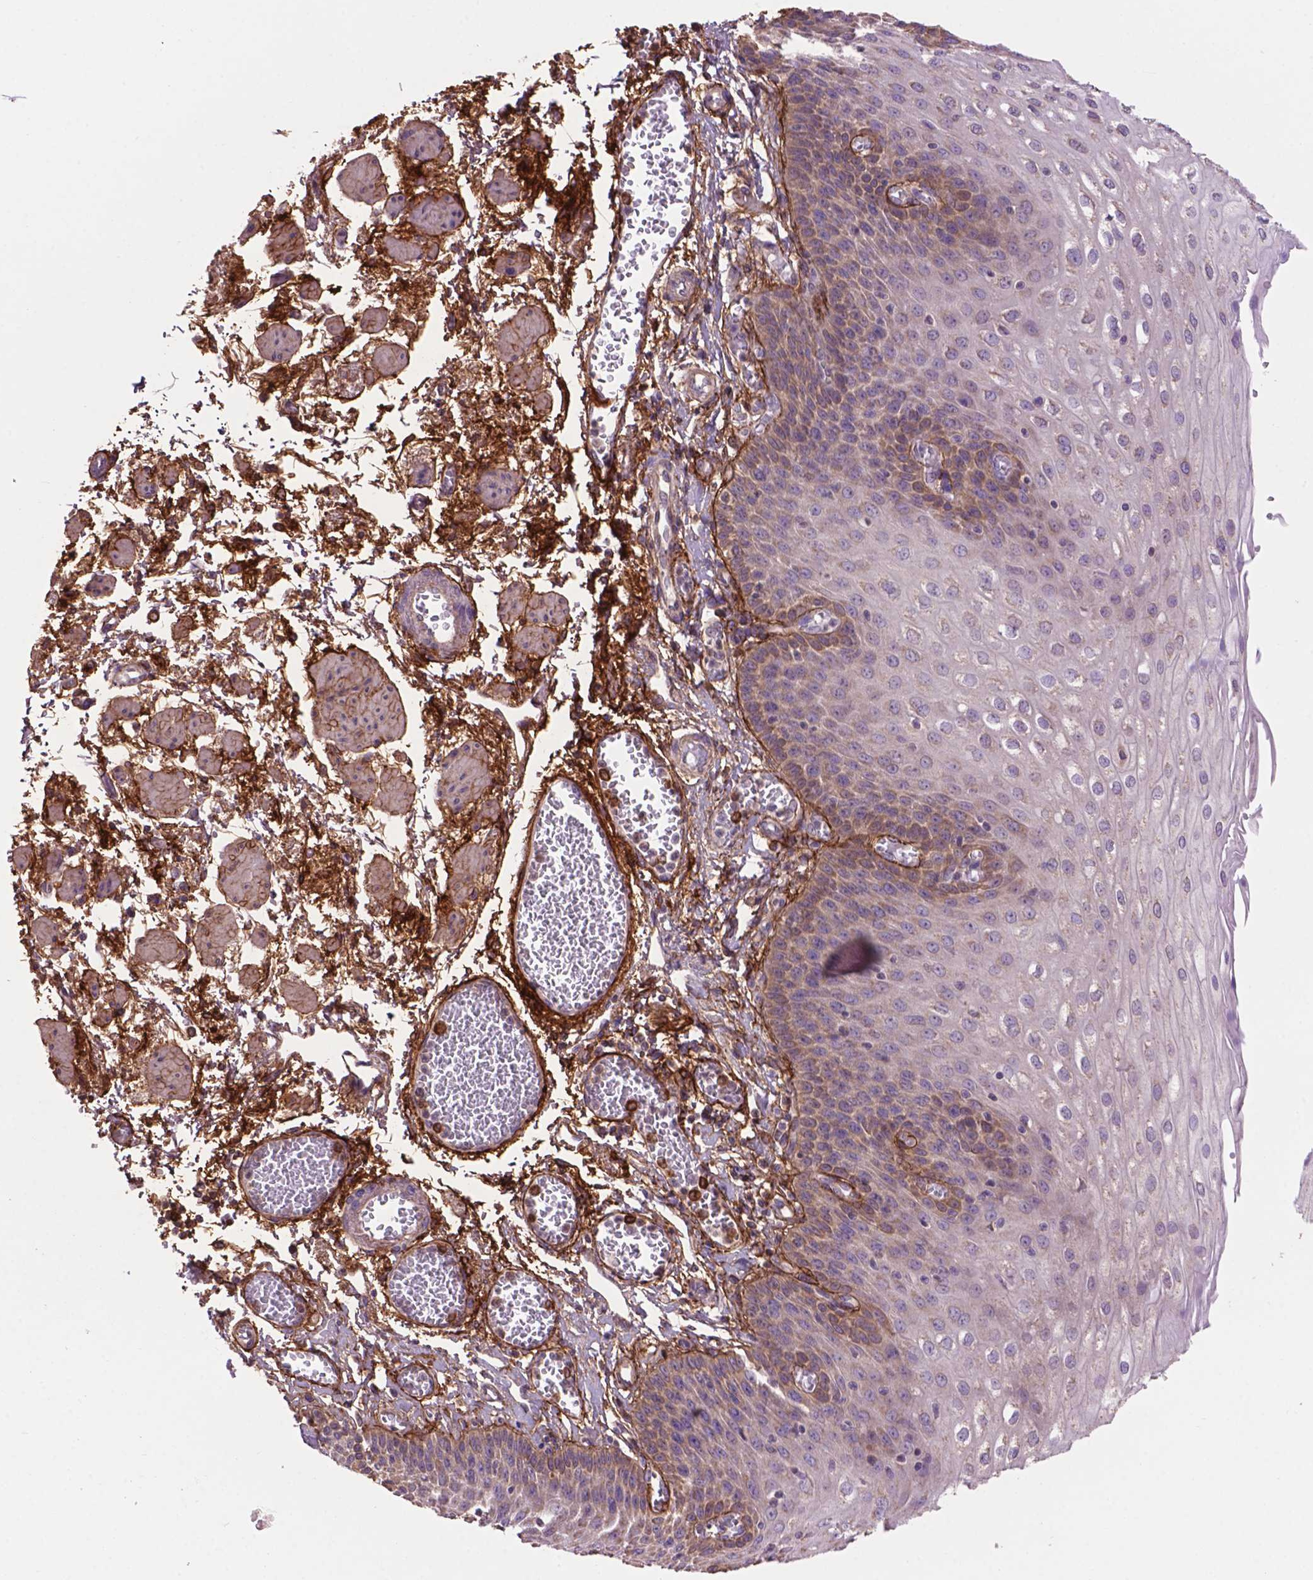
{"staining": {"intensity": "negative", "quantity": "none", "location": "none"}, "tissue": "esophagus", "cell_type": "Squamous epithelial cells", "image_type": "normal", "snomed": [{"axis": "morphology", "description": "Normal tissue, NOS"}, {"axis": "morphology", "description": "Adenocarcinoma, NOS"}, {"axis": "topography", "description": "Esophagus"}], "caption": "High magnification brightfield microscopy of benign esophagus stained with DAB (3,3'-diaminobenzidine) (brown) and counterstained with hematoxylin (blue): squamous epithelial cells show no significant staining. Nuclei are stained in blue.", "gene": "LRRC3C", "patient": {"sex": "male", "age": 81}}